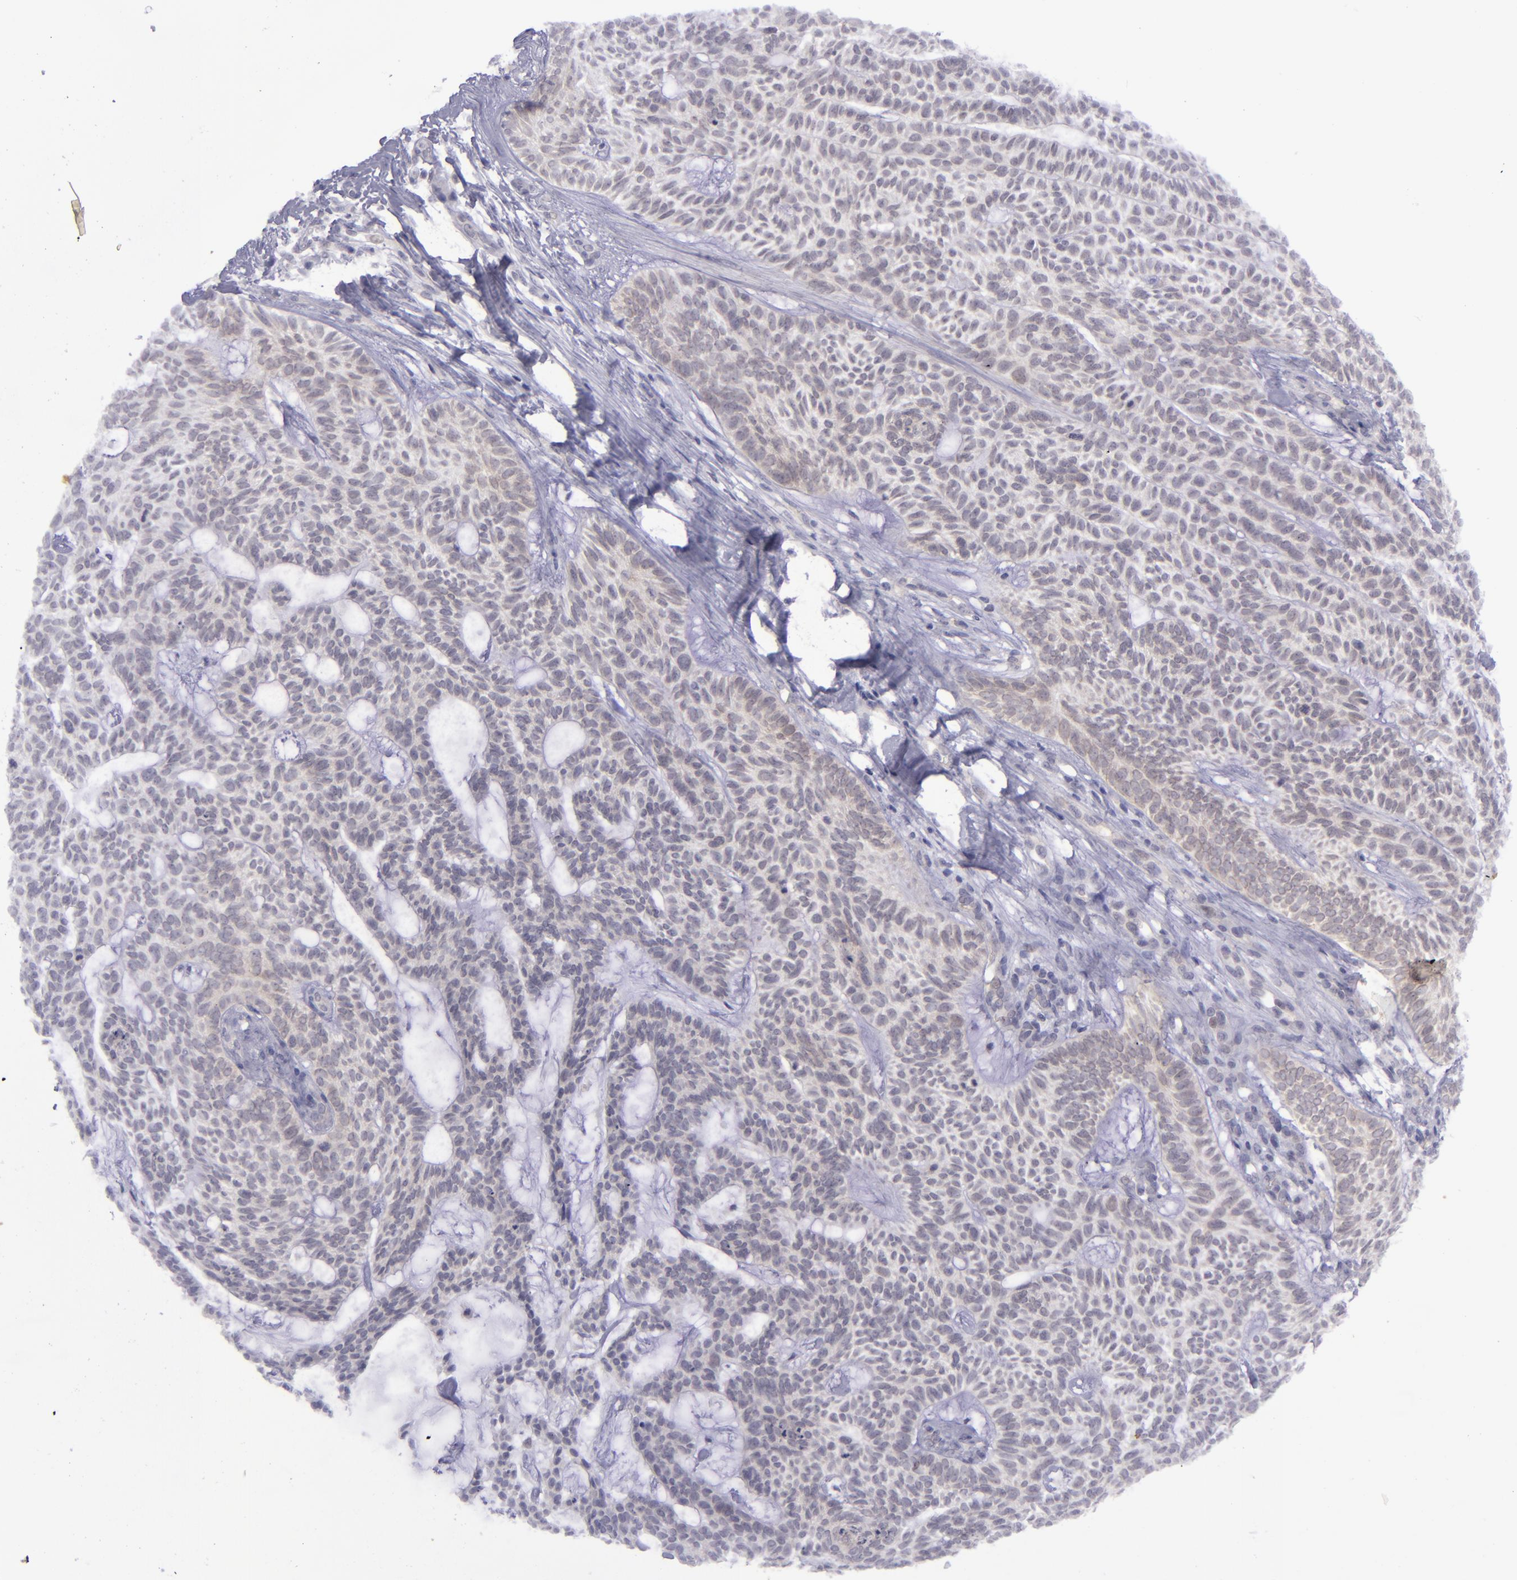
{"staining": {"intensity": "negative", "quantity": "none", "location": "none"}, "tissue": "skin cancer", "cell_type": "Tumor cells", "image_type": "cancer", "snomed": [{"axis": "morphology", "description": "Basal cell carcinoma"}, {"axis": "topography", "description": "Skin"}], "caption": "A micrograph of human skin cancer is negative for staining in tumor cells.", "gene": "EVPL", "patient": {"sex": "male", "age": 75}}